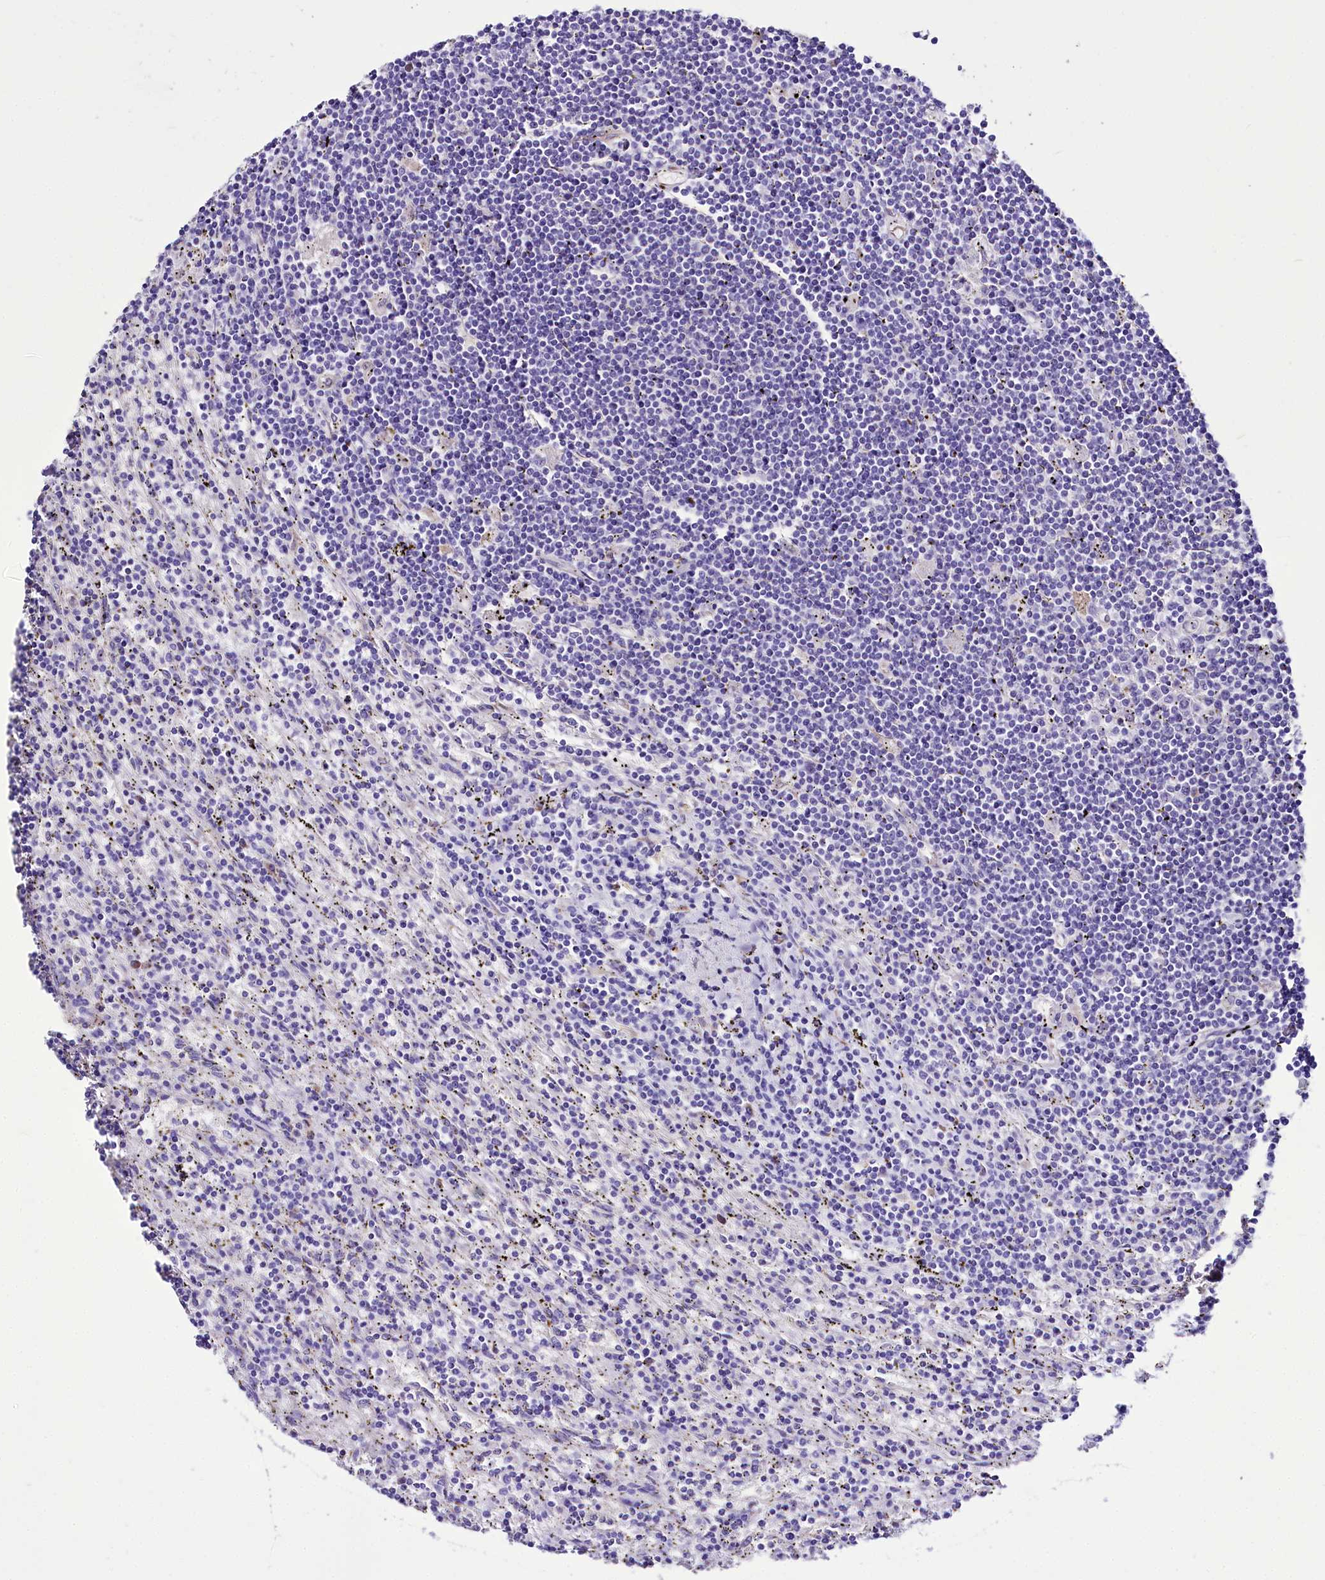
{"staining": {"intensity": "negative", "quantity": "none", "location": "none"}, "tissue": "lymphoma", "cell_type": "Tumor cells", "image_type": "cancer", "snomed": [{"axis": "morphology", "description": "Malignant lymphoma, non-Hodgkin's type, Low grade"}, {"axis": "topography", "description": "Spleen"}], "caption": "Immunohistochemistry (IHC) micrograph of neoplastic tissue: human lymphoma stained with DAB shows no significant protein expression in tumor cells.", "gene": "A2ML1", "patient": {"sex": "male", "age": 76}}